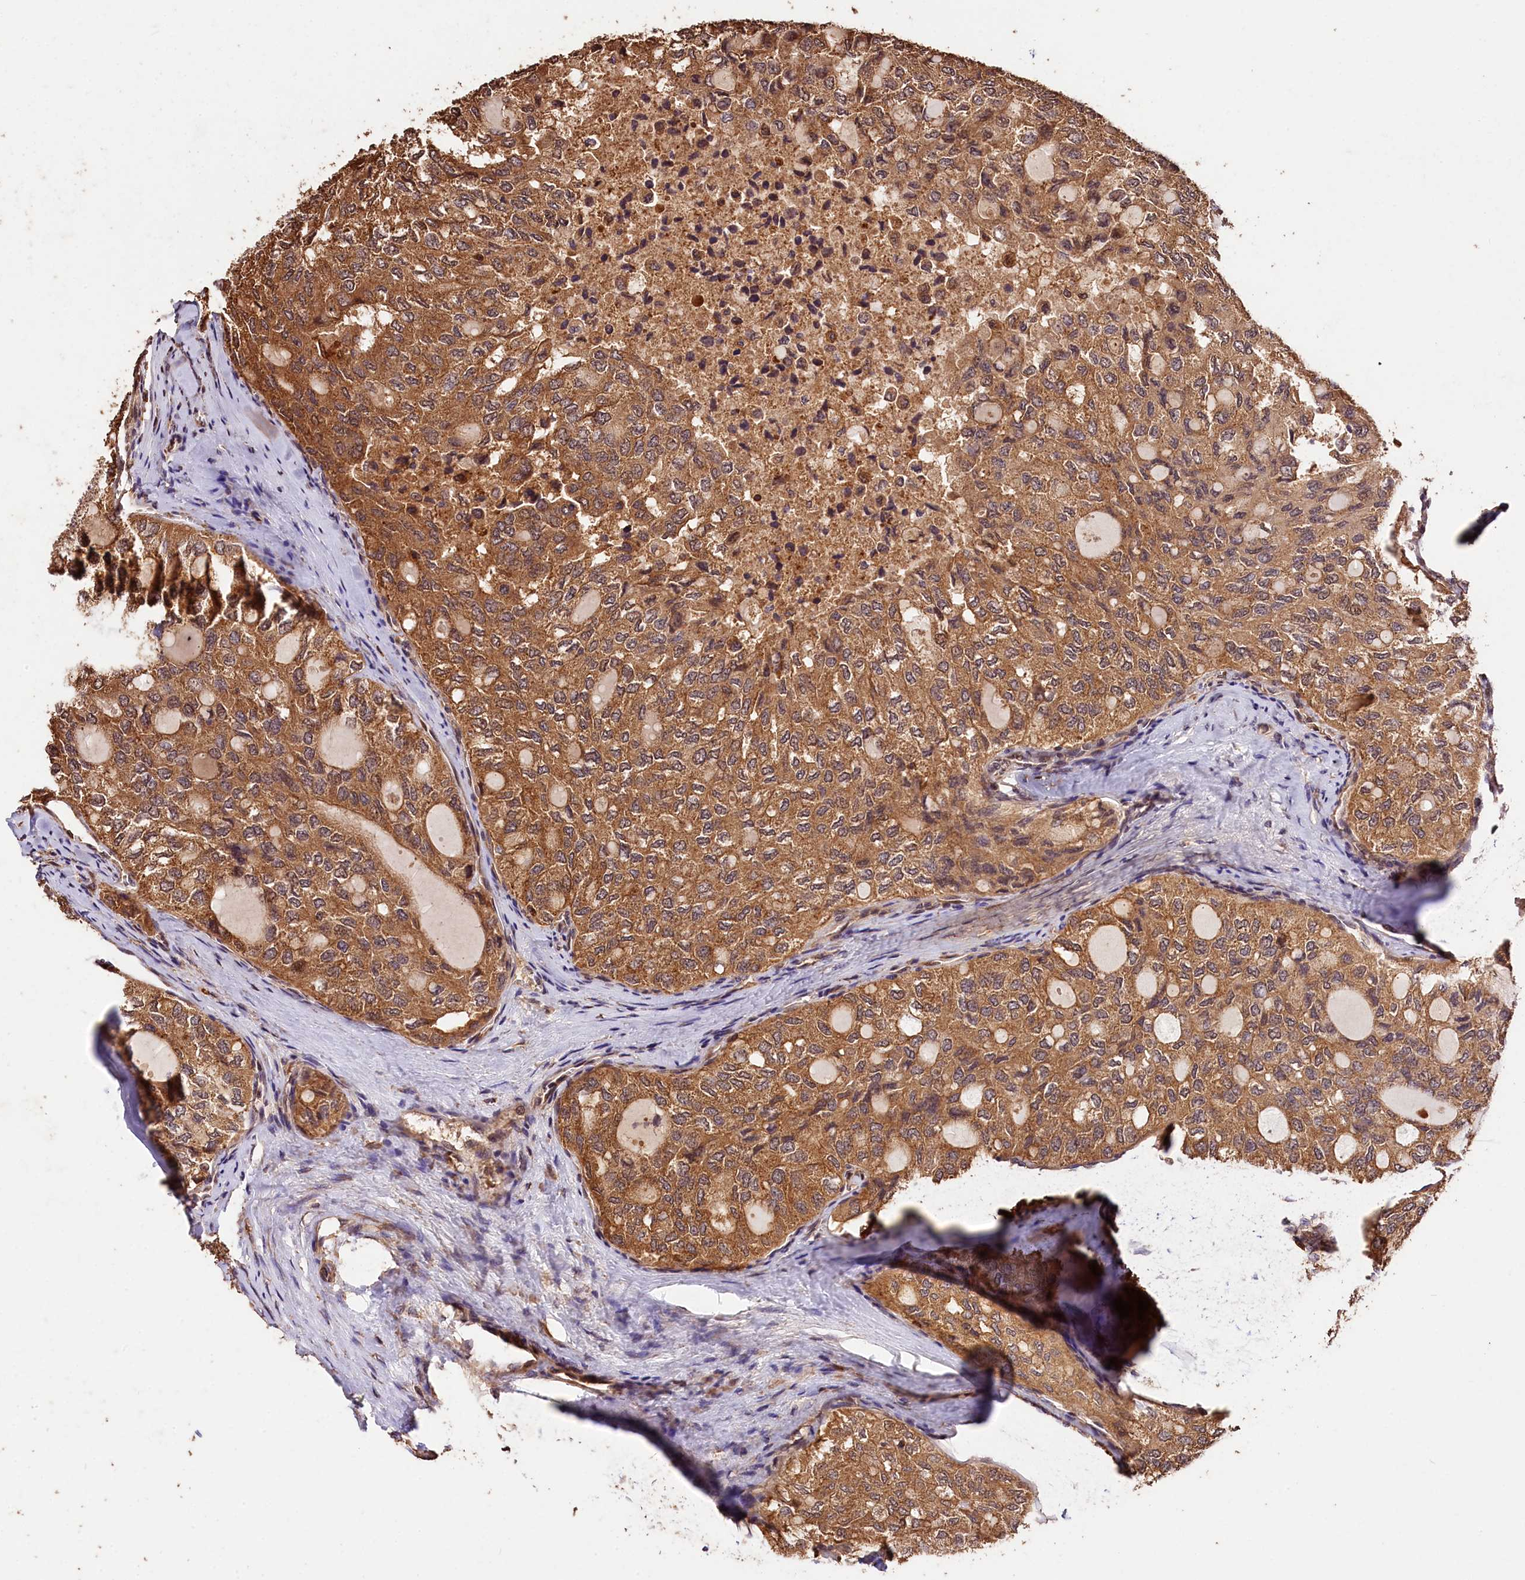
{"staining": {"intensity": "moderate", "quantity": ">75%", "location": "cytoplasmic/membranous"}, "tissue": "thyroid cancer", "cell_type": "Tumor cells", "image_type": "cancer", "snomed": [{"axis": "morphology", "description": "Follicular adenoma carcinoma, NOS"}, {"axis": "topography", "description": "Thyroid gland"}], "caption": "Immunohistochemical staining of human thyroid cancer (follicular adenoma carcinoma) exhibits moderate cytoplasmic/membranous protein positivity in about >75% of tumor cells.", "gene": "KPTN", "patient": {"sex": "male", "age": 75}}